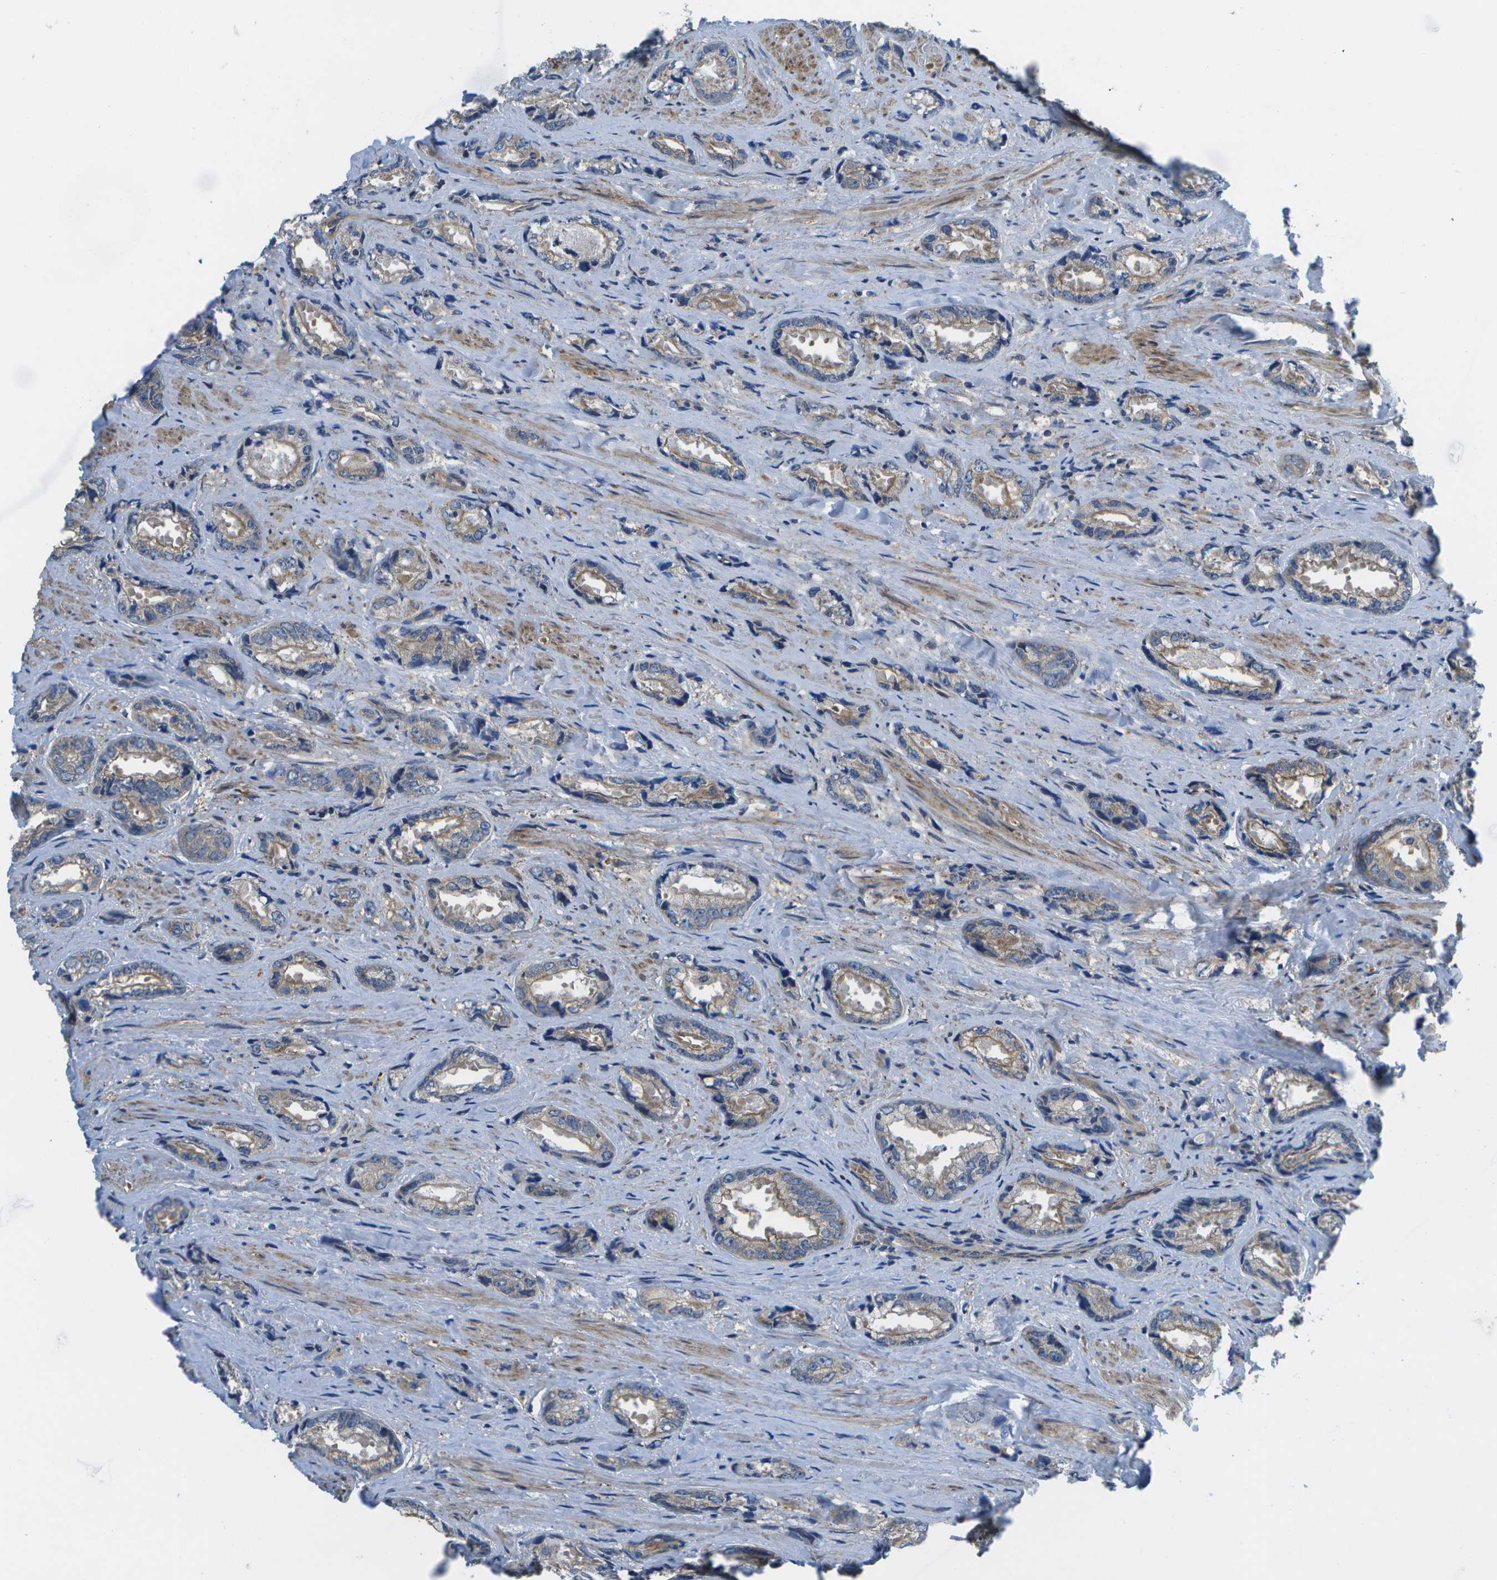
{"staining": {"intensity": "moderate", "quantity": "<25%", "location": "cytoplasmic/membranous"}, "tissue": "prostate cancer", "cell_type": "Tumor cells", "image_type": "cancer", "snomed": [{"axis": "morphology", "description": "Adenocarcinoma, High grade"}, {"axis": "topography", "description": "Prostate"}], "caption": "Protein expression by IHC demonstrates moderate cytoplasmic/membranous staining in approximately <25% of tumor cells in prostate cancer (high-grade adenocarcinoma). (DAB (3,3'-diaminobenzidine) IHC with brightfield microscopy, high magnification).", "gene": "P3H1", "patient": {"sex": "male", "age": 61}}